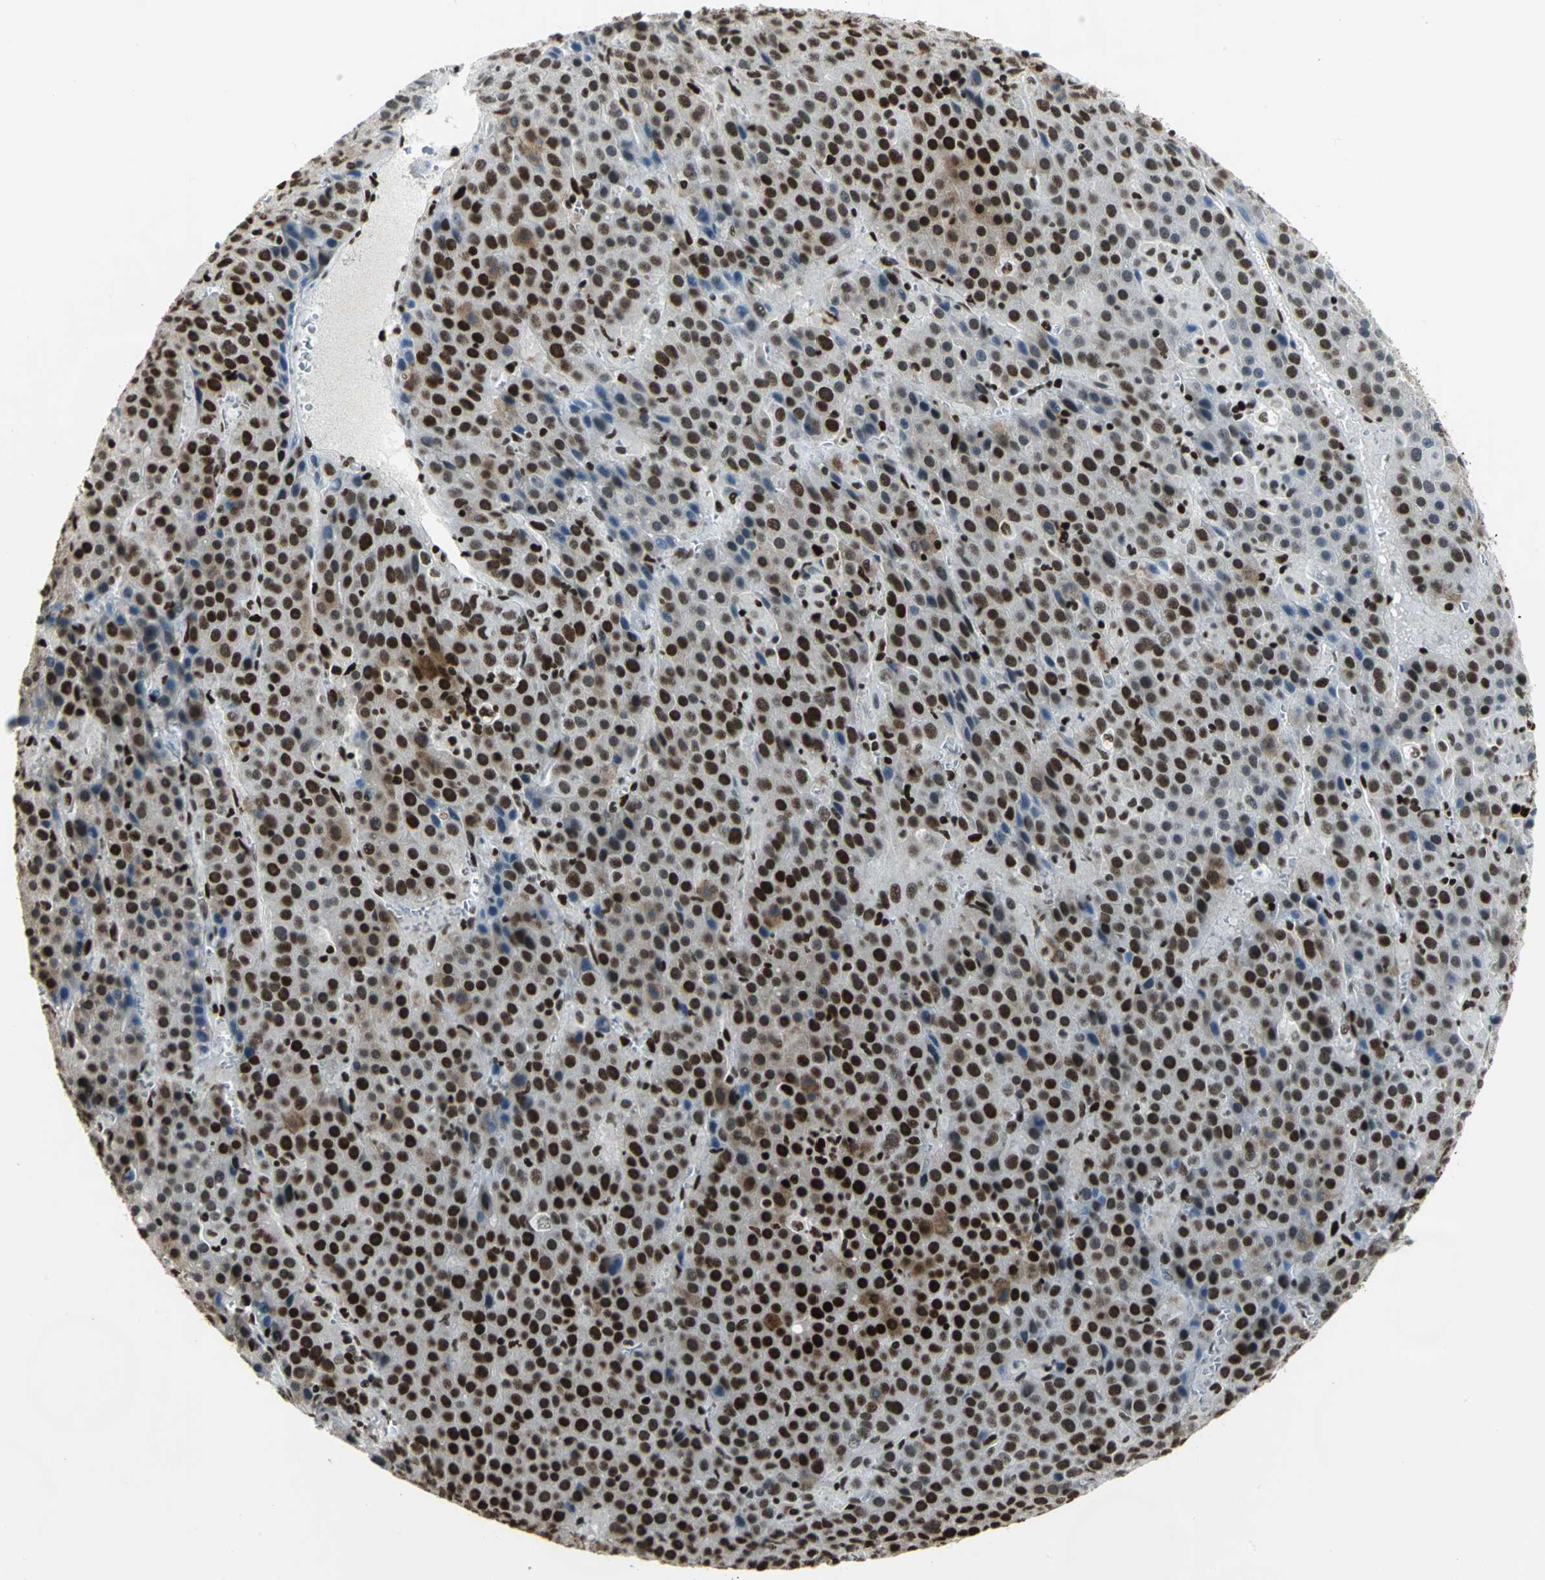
{"staining": {"intensity": "strong", "quantity": ">75%", "location": "nuclear"}, "tissue": "liver cancer", "cell_type": "Tumor cells", "image_type": "cancer", "snomed": [{"axis": "morphology", "description": "Carcinoma, Hepatocellular, NOS"}, {"axis": "topography", "description": "Liver"}], "caption": "DAB (3,3'-diaminobenzidine) immunohistochemical staining of human hepatocellular carcinoma (liver) exhibits strong nuclear protein positivity in approximately >75% of tumor cells.", "gene": "HNRNPD", "patient": {"sex": "female", "age": 53}}